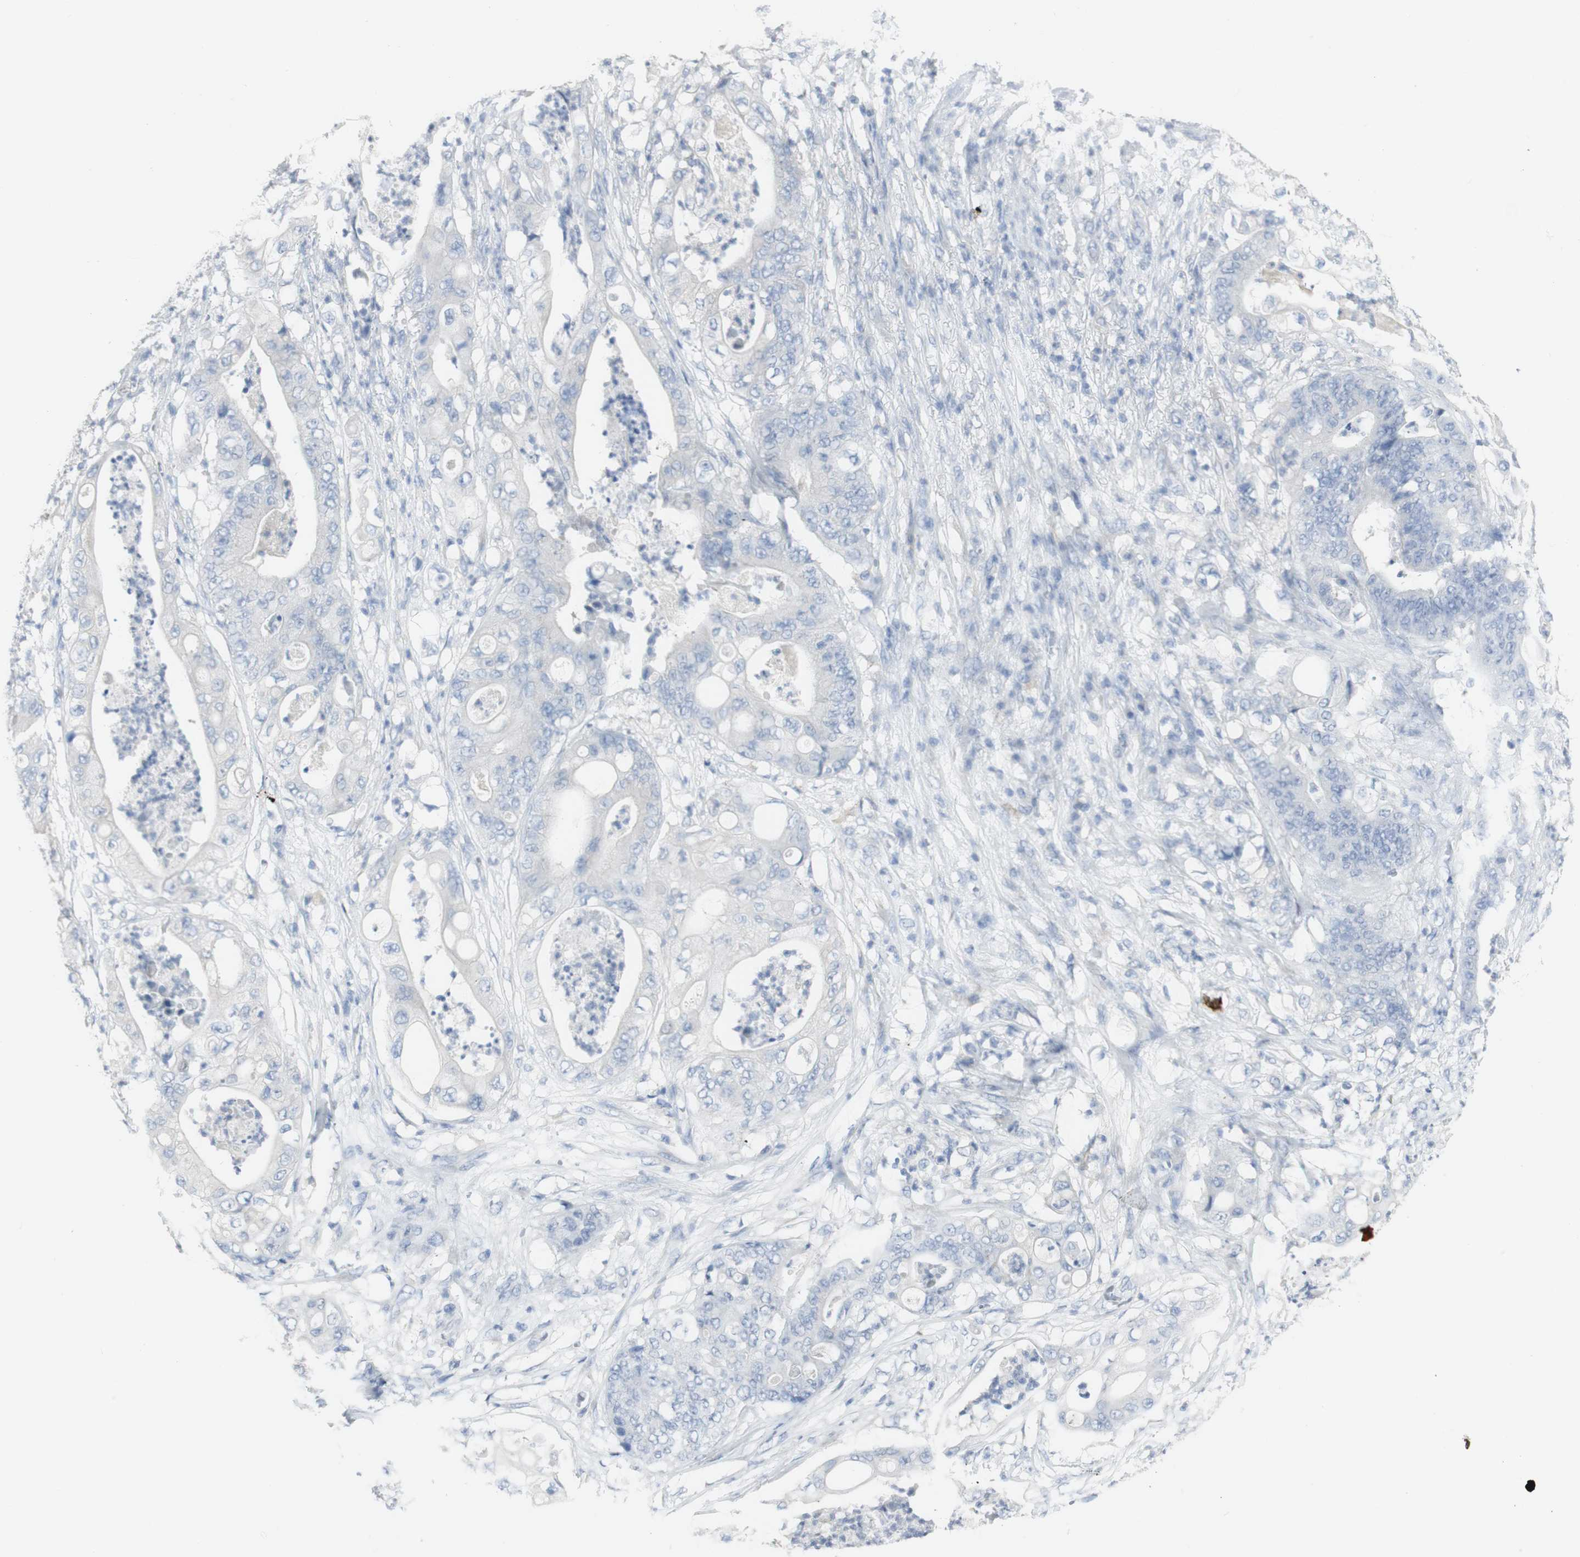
{"staining": {"intensity": "negative", "quantity": "none", "location": "none"}, "tissue": "stomach cancer", "cell_type": "Tumor cells", "image_type": "cancer", "snomed": [{"axis": "morphology", "description": "Adenocarcinoma, NOS"}, {"axis": "topography", "description": "Stomach"}], "caption": "IHC of human adenocarcinoma (stomach) exhibits no positivity in tumor cells.", "gene": "CD207", "patient": {"sex": "female", "age": 73}}